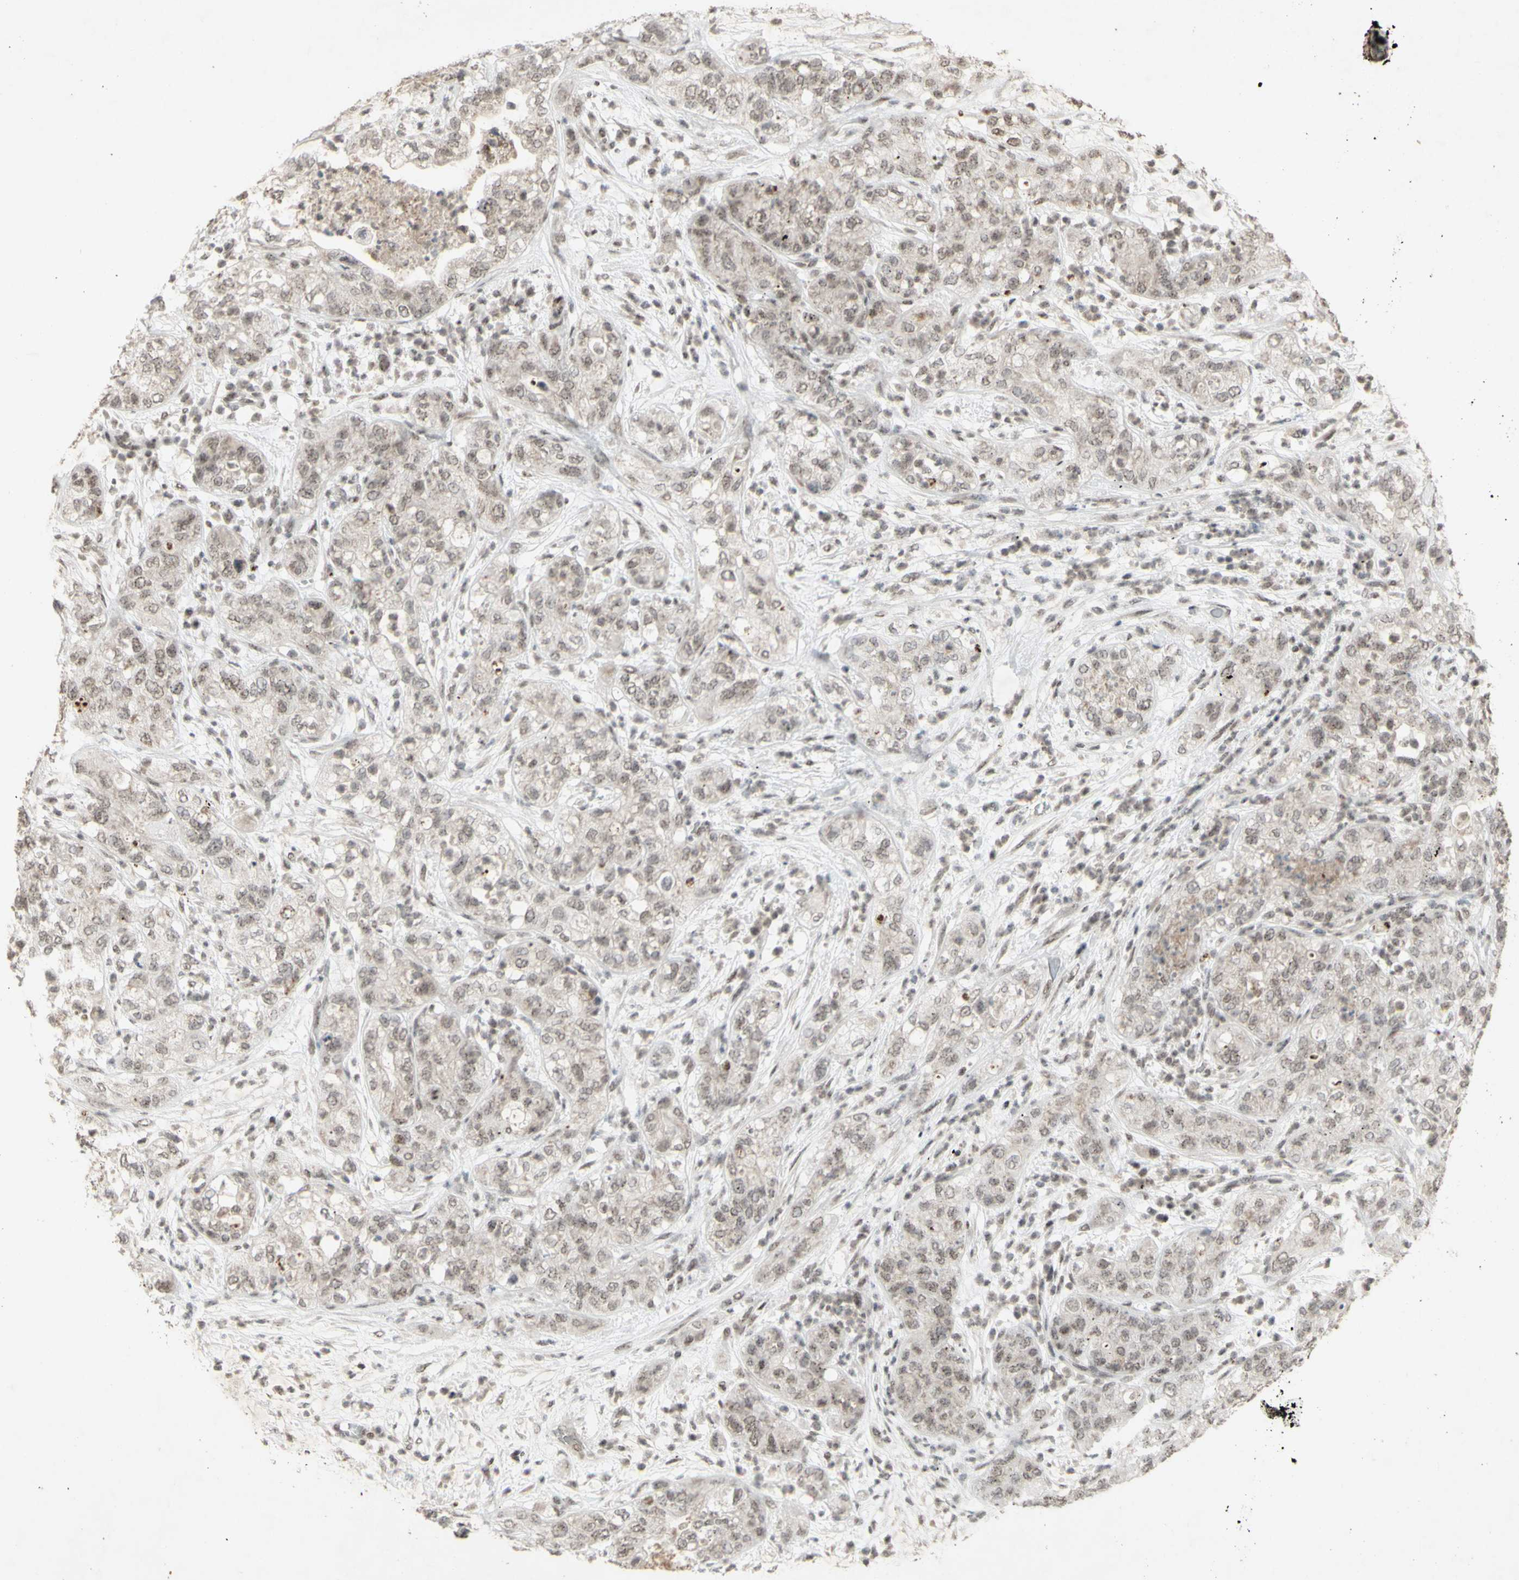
{"staining": {"intensity": "moderate", "quantity": ">75%", "location": "cytoplasmic/membranous,nuclear"}, "tissue": "pancreatic cancer", "cell_type": "Tumor cells", "image_type": "cancer", "snomed": [{"axis": "morphology", "description": "Adenocarcinoma, NOS"}, {"axis": "topography", "description": "Pancreas"}], "caption": "DAB (3,3'-diaminobenzidine) immunohistochemical staining of human adenocarcinoma (pancreatic) reveals moderate cytoplasmic/membranous and nuclear protein positivity in approximately >75% of tumor cells. The staining was performed using DAB (3,3'-diaminobenzidine) to visualize the protein expression in brown, while the nuclei were stained in blue with hematoxylin (Magnification: 20x).", "gene": "CENPB", "patient": {"sex": "female", "age": 78}}